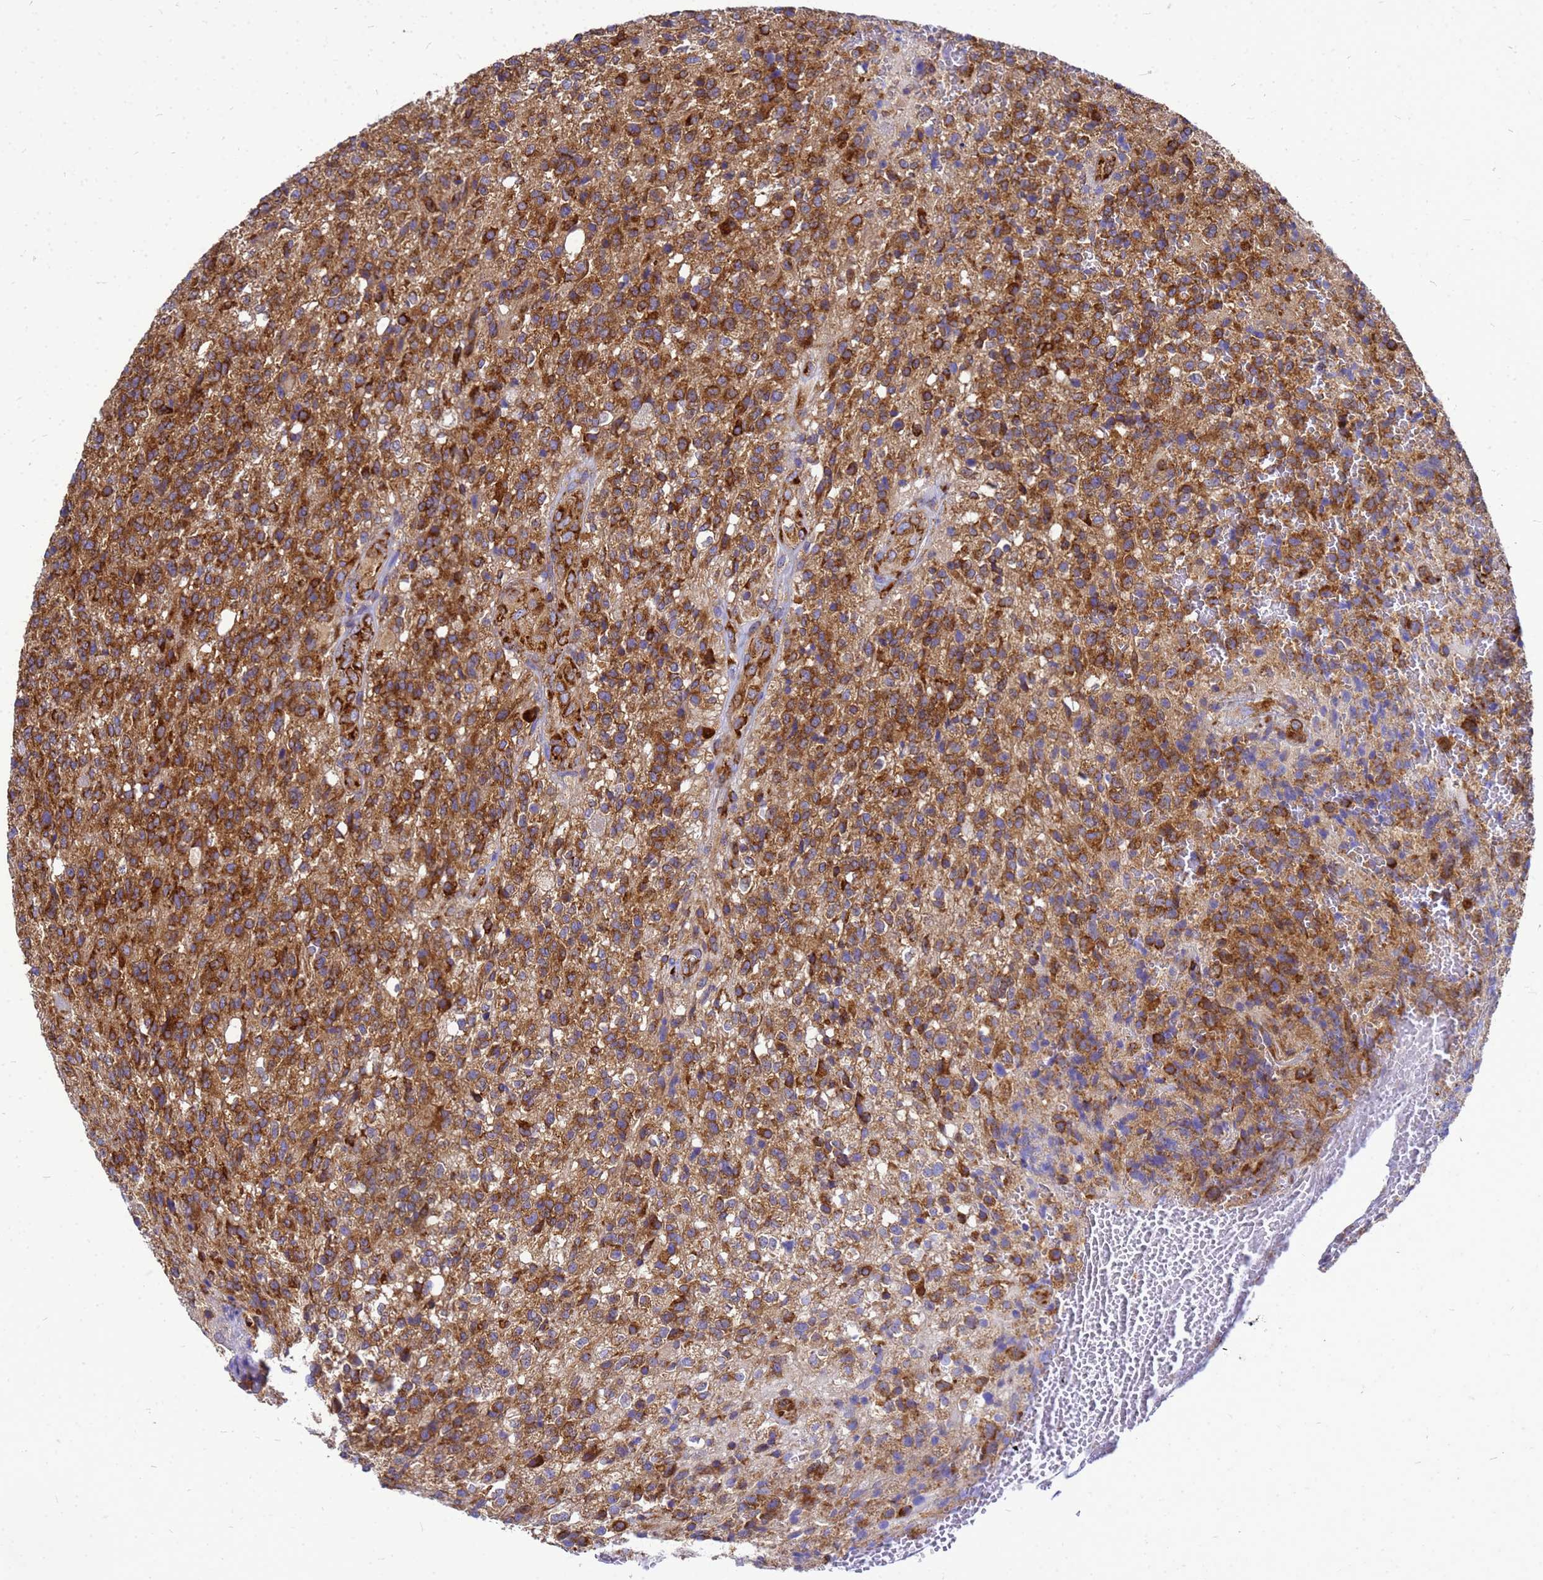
{"staining": {"intensity": "strong", "quantity": ">75%", "location": "cytoplasmic/membranous"}, "tissue": "glioma", "cell_type": "Tumor cells", "image_type": "cancer", "snomed": [{"axis": "morphology", "description": "Glioma, malignant, High grade"}, {"axis": "topography", "description": "Brain"}], "caption": "The histopathology image demonstrates immunohistochemical staining of malignant high-grade glioma. There is strong cytoplasmic/membranous staining is appreciated in approximately >75% of tumor cells.", "gene": "EEF1D", "patient": {"sex": "male", "age": 56}}